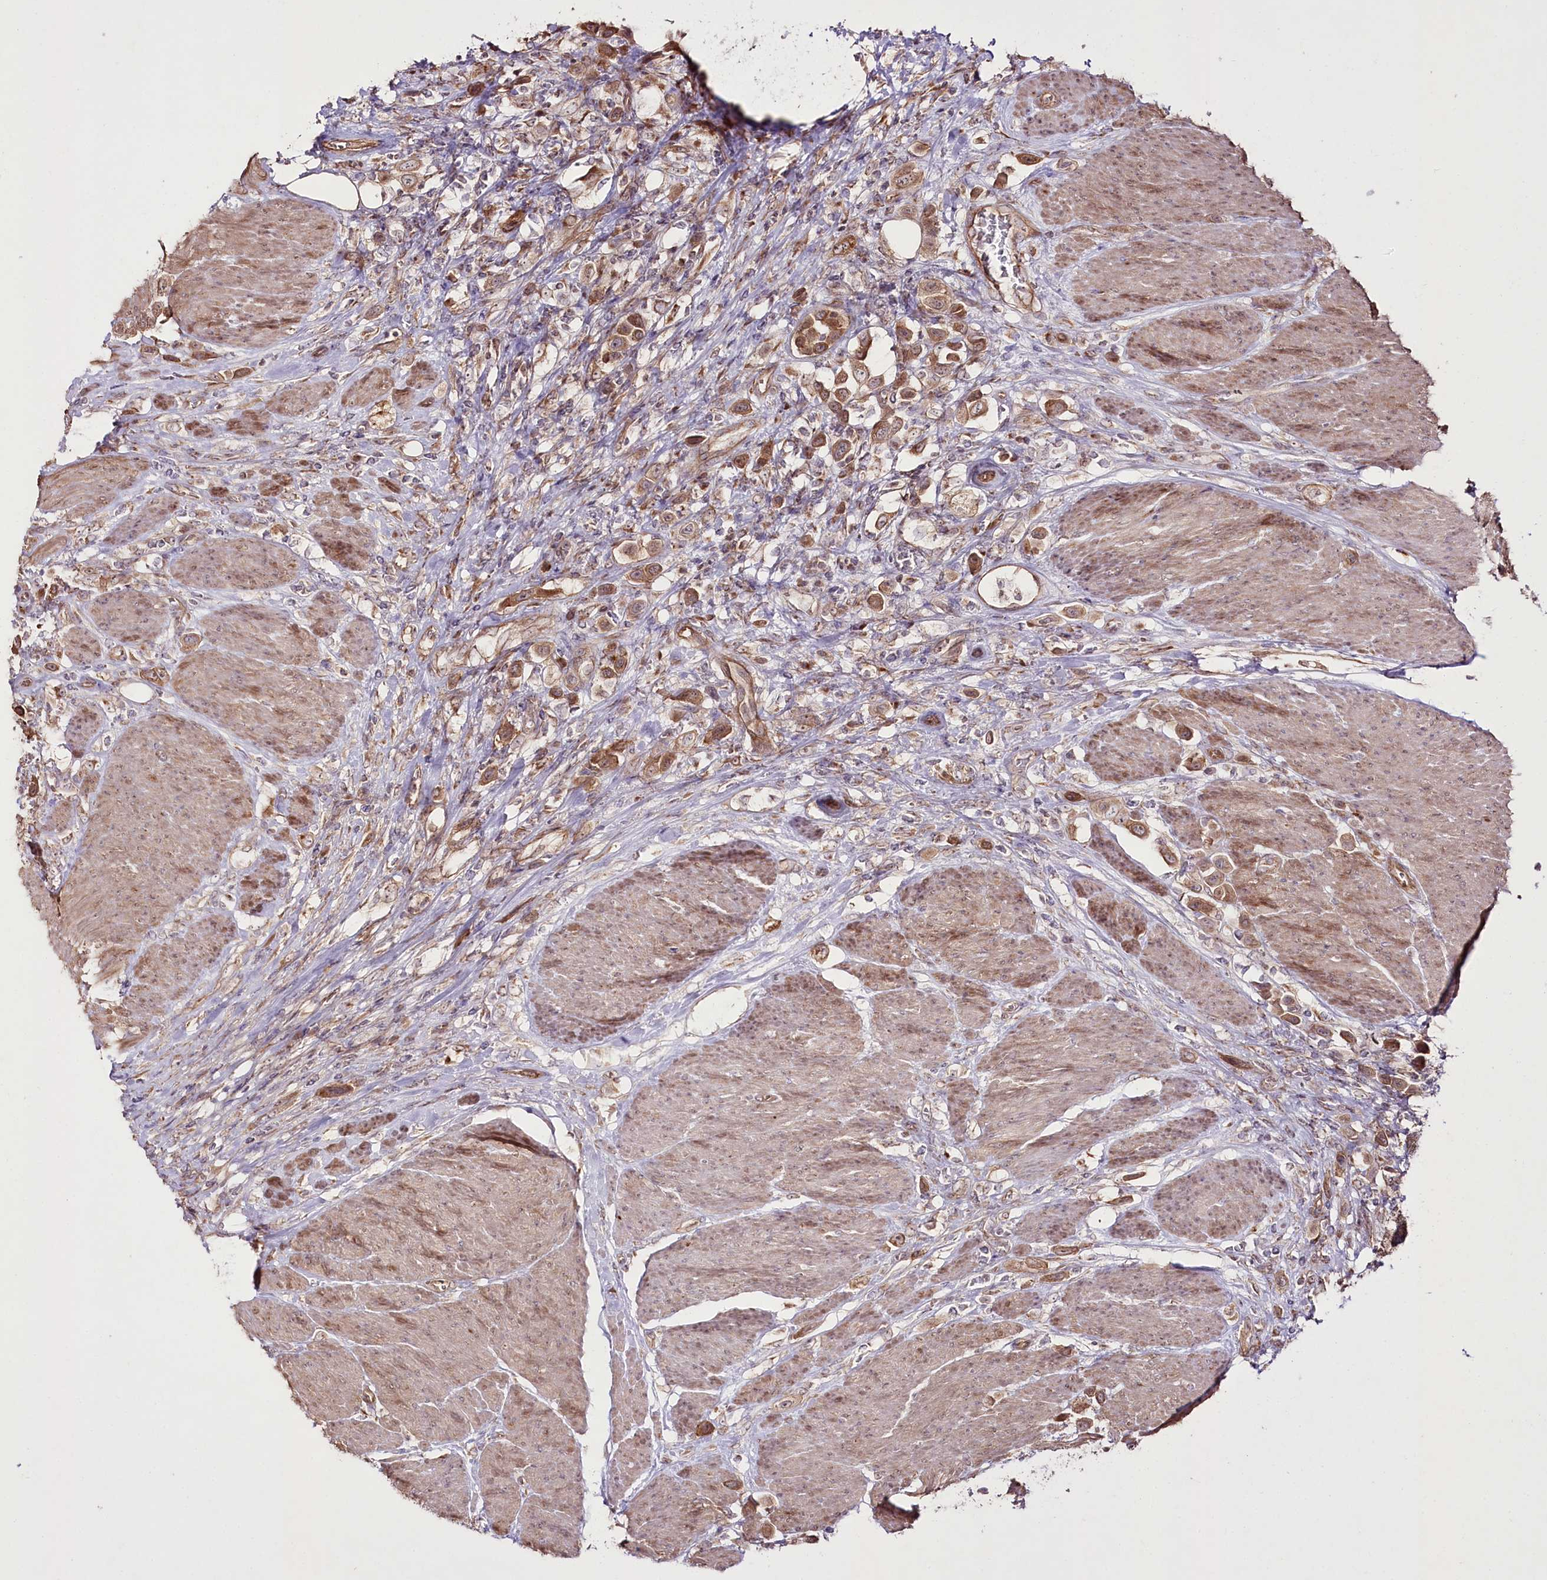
{"staining": {"intensity": "moderate", "quantity": ">75%", "location": "cytoplasmic/membranous"}, "tissue": "urothelial cancer", "cell_type": "Tumor cells", "image_type": "cancer", "snomed": [{"axis": "morphology", "description": "Urothelial carcinoma, High grade"}, {"axis": "topography", "description": "Urinary bladder"}], "caption": "Moderate cytoplasmic/membranous positivity is present in approximately >75% of tumor cells in urothelial cancer.", "gene": "REXO2", "patient": {"sex": "male", "age": 50}}